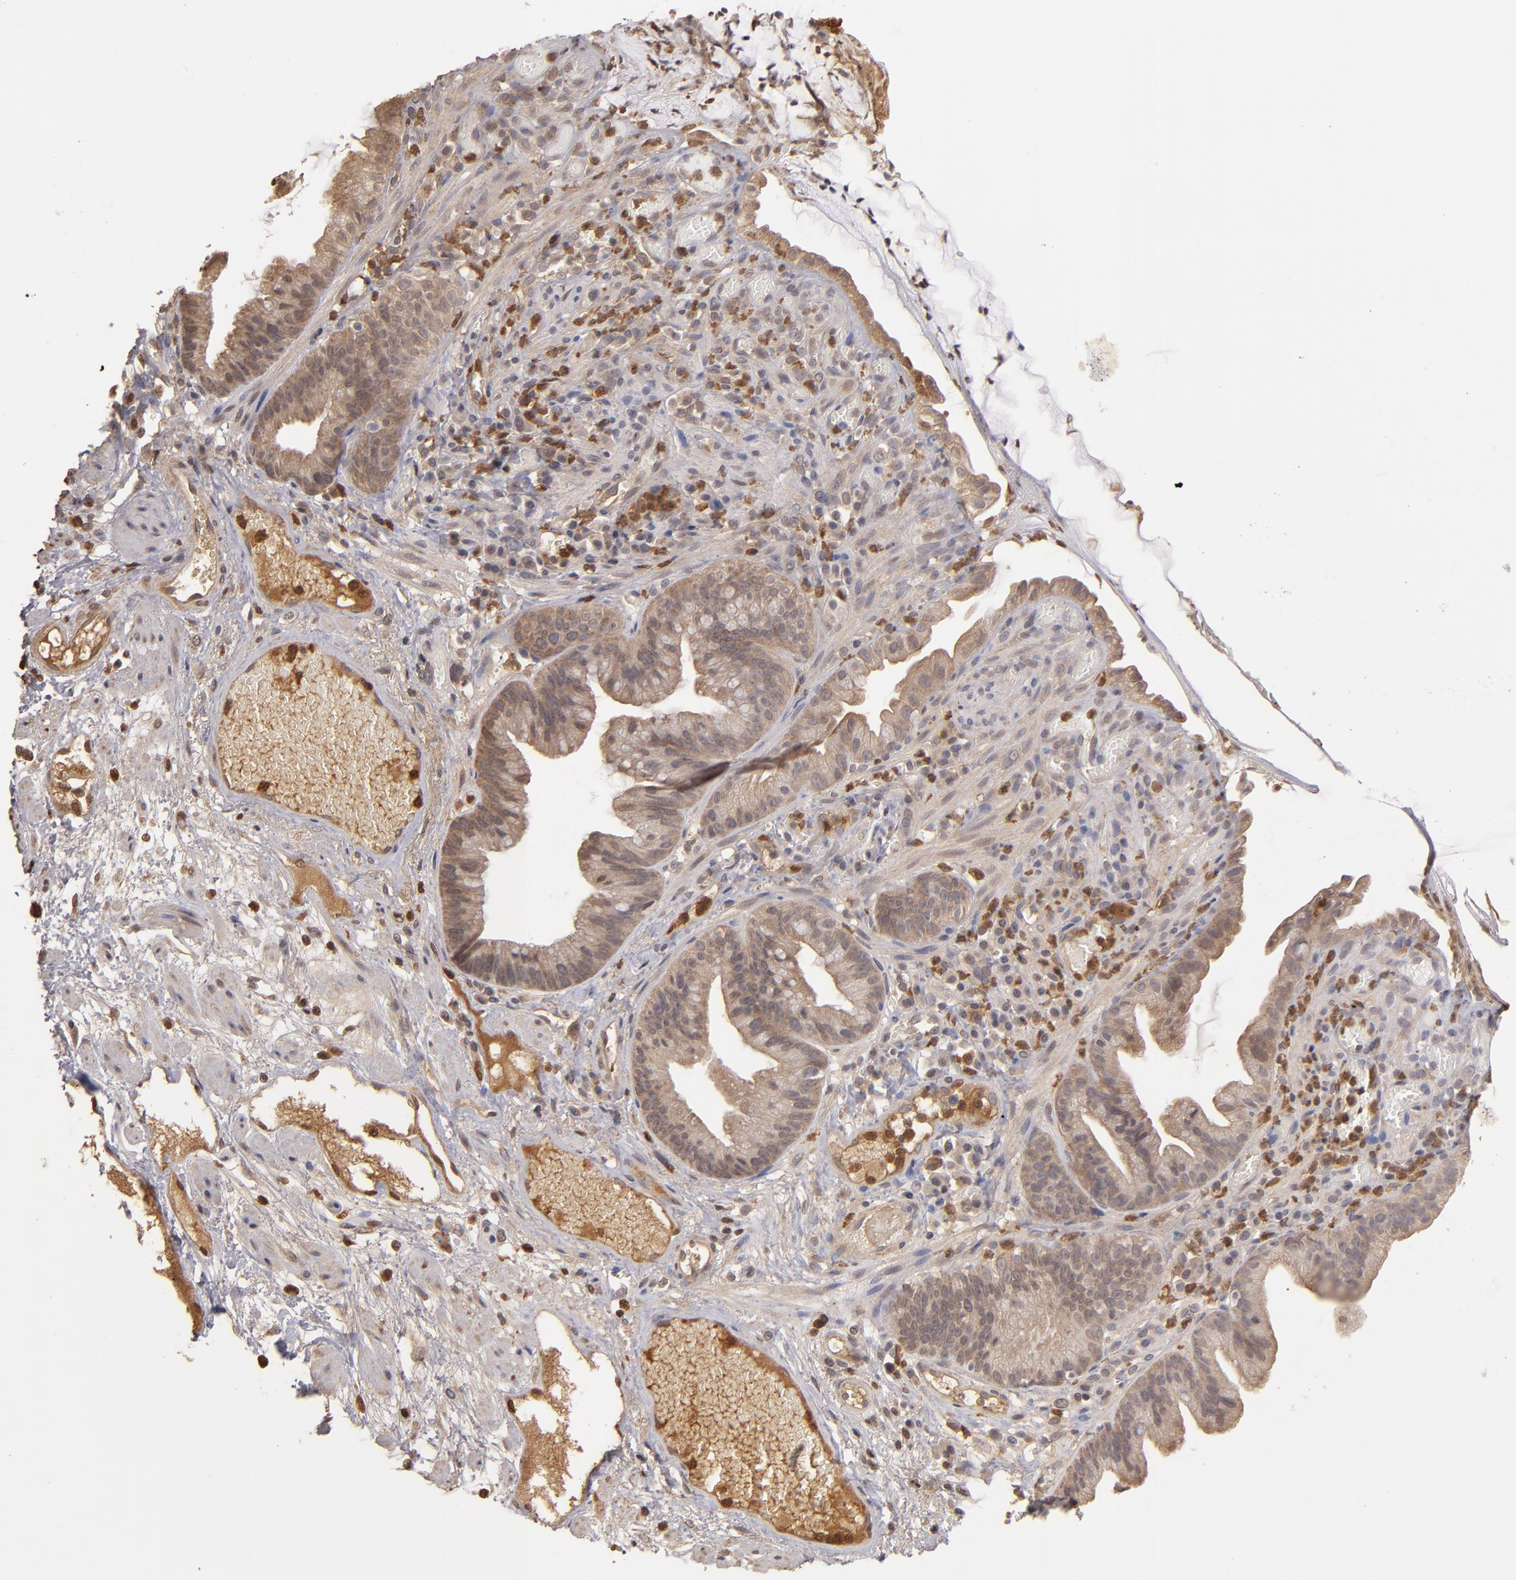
{"staining": {"intensity": "weak", "quantity": ">75%", "location": "cytoplasmic/membranous"}, "tissue": "skin", "cell_type": "Epidermal cells", "image_type": "normal", "snomed": [{"axis": "morphology", "description": "Normal tissue, NOS"}, {"axis": "morphology", "description": "Hemorrhoids"}, {"axis": "morphology", "description": "Inflammation, NOS"}, {"axis": "topography", "description": "Anal"}], "caption": "Normal skin was stained to show a protein in brown. There is low levels of weak cytoplasmic/membranous expression in about >75% of epidermal cells.", "gene": "SERPINA7", "patient": {"sex": "male", "age": 60}}